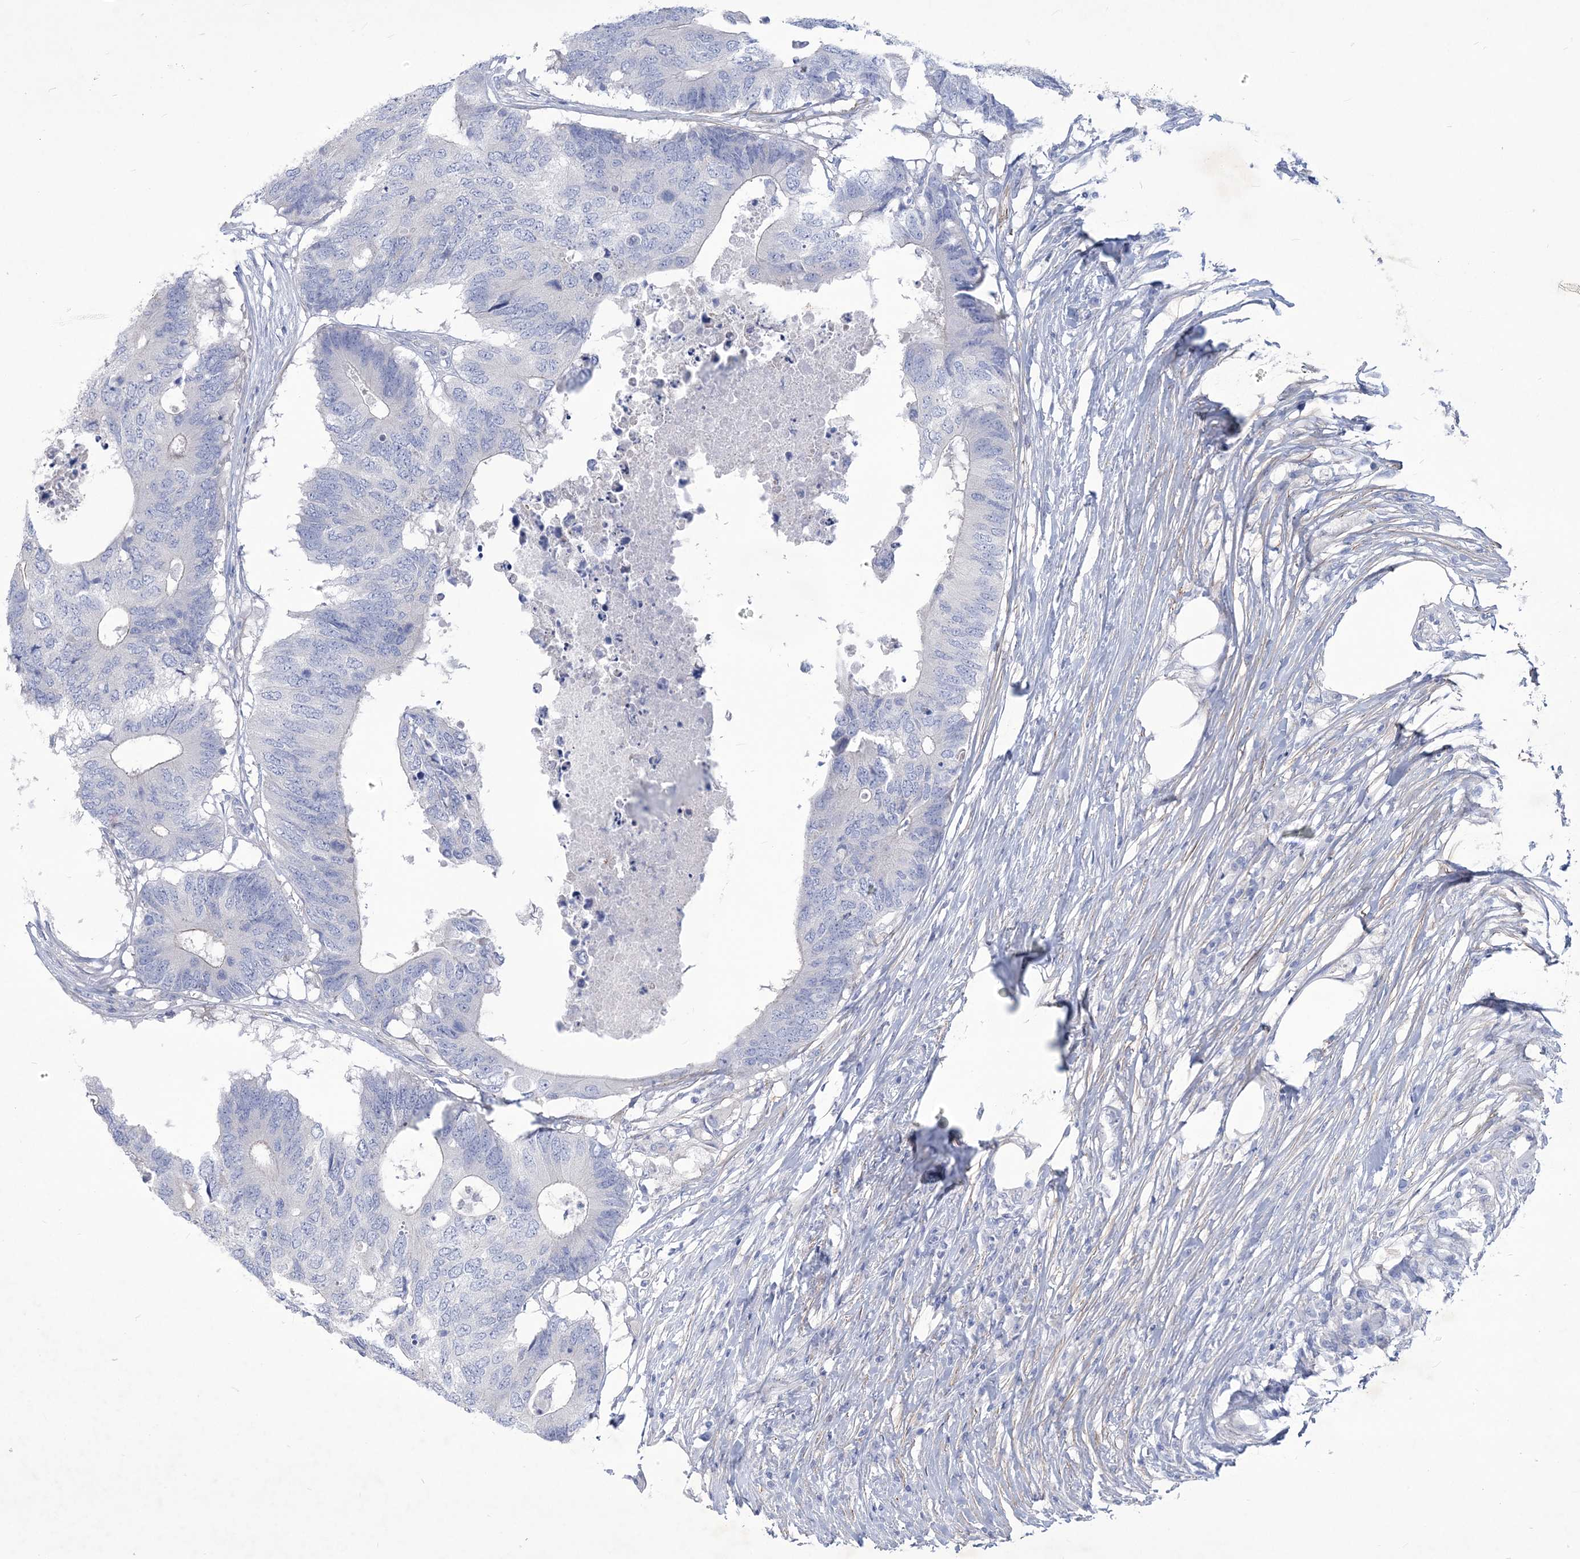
{"staining": {"intensity": "negative", "quantity": "none", "location": "none"}, "tissue": "colorectal cancer", "cell_type": "Tumor cells", "image_type": "cancer", "snomed": [{"axis": "morphology", "description": "Adenocarcinoma, NOS"}, {"axis": "topography", "description": "Colon"}], "caption": "Protein analysis of colorectal adenocarcinoma demonstrates no significant positivity in tumor cells.", "gene": "WDR74", "patient": {"sex": "male", "age": 71}}